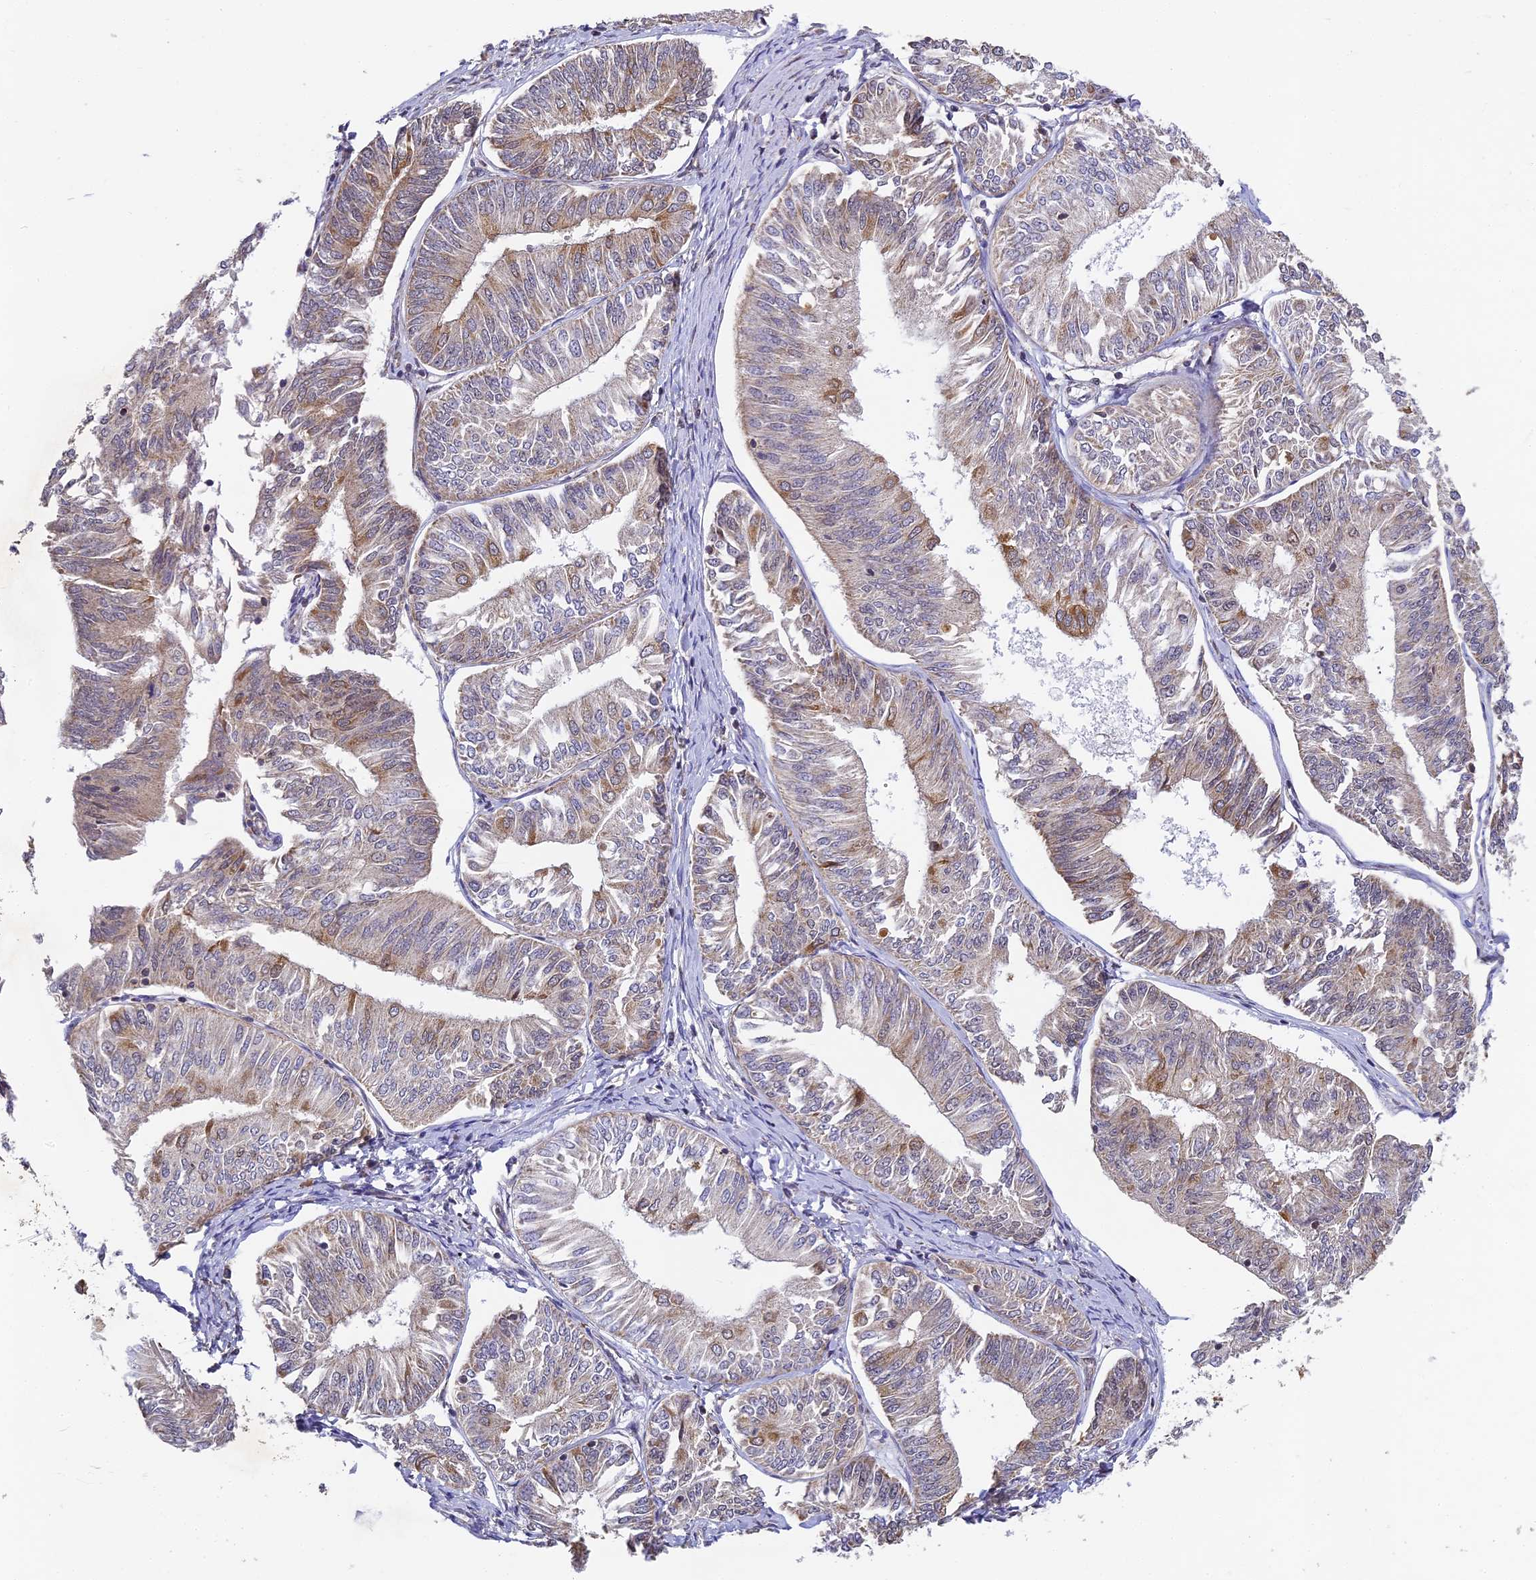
{"staining": {"intensity": "moderate", "quantity": "<25%", "location": "cytoplasmic/membranous"}, "tissue": "endometrial cancer", "cell_type": "Tumor cells", "image_type": "cancer", "snomed": [{"axis": "morphology", "description": "Adenocarcinoma, NOS"}, {"axis": "topography", "description": "Endometrium"}], "caption": "Tumor cells demonstrate low levels of moderate cytoplasmic/membranous expression in about <25% of cells in adenocarcinoma (endometrial).", "gene": "DNAAF10", "patient": {"sex": "female", "age": 58}}